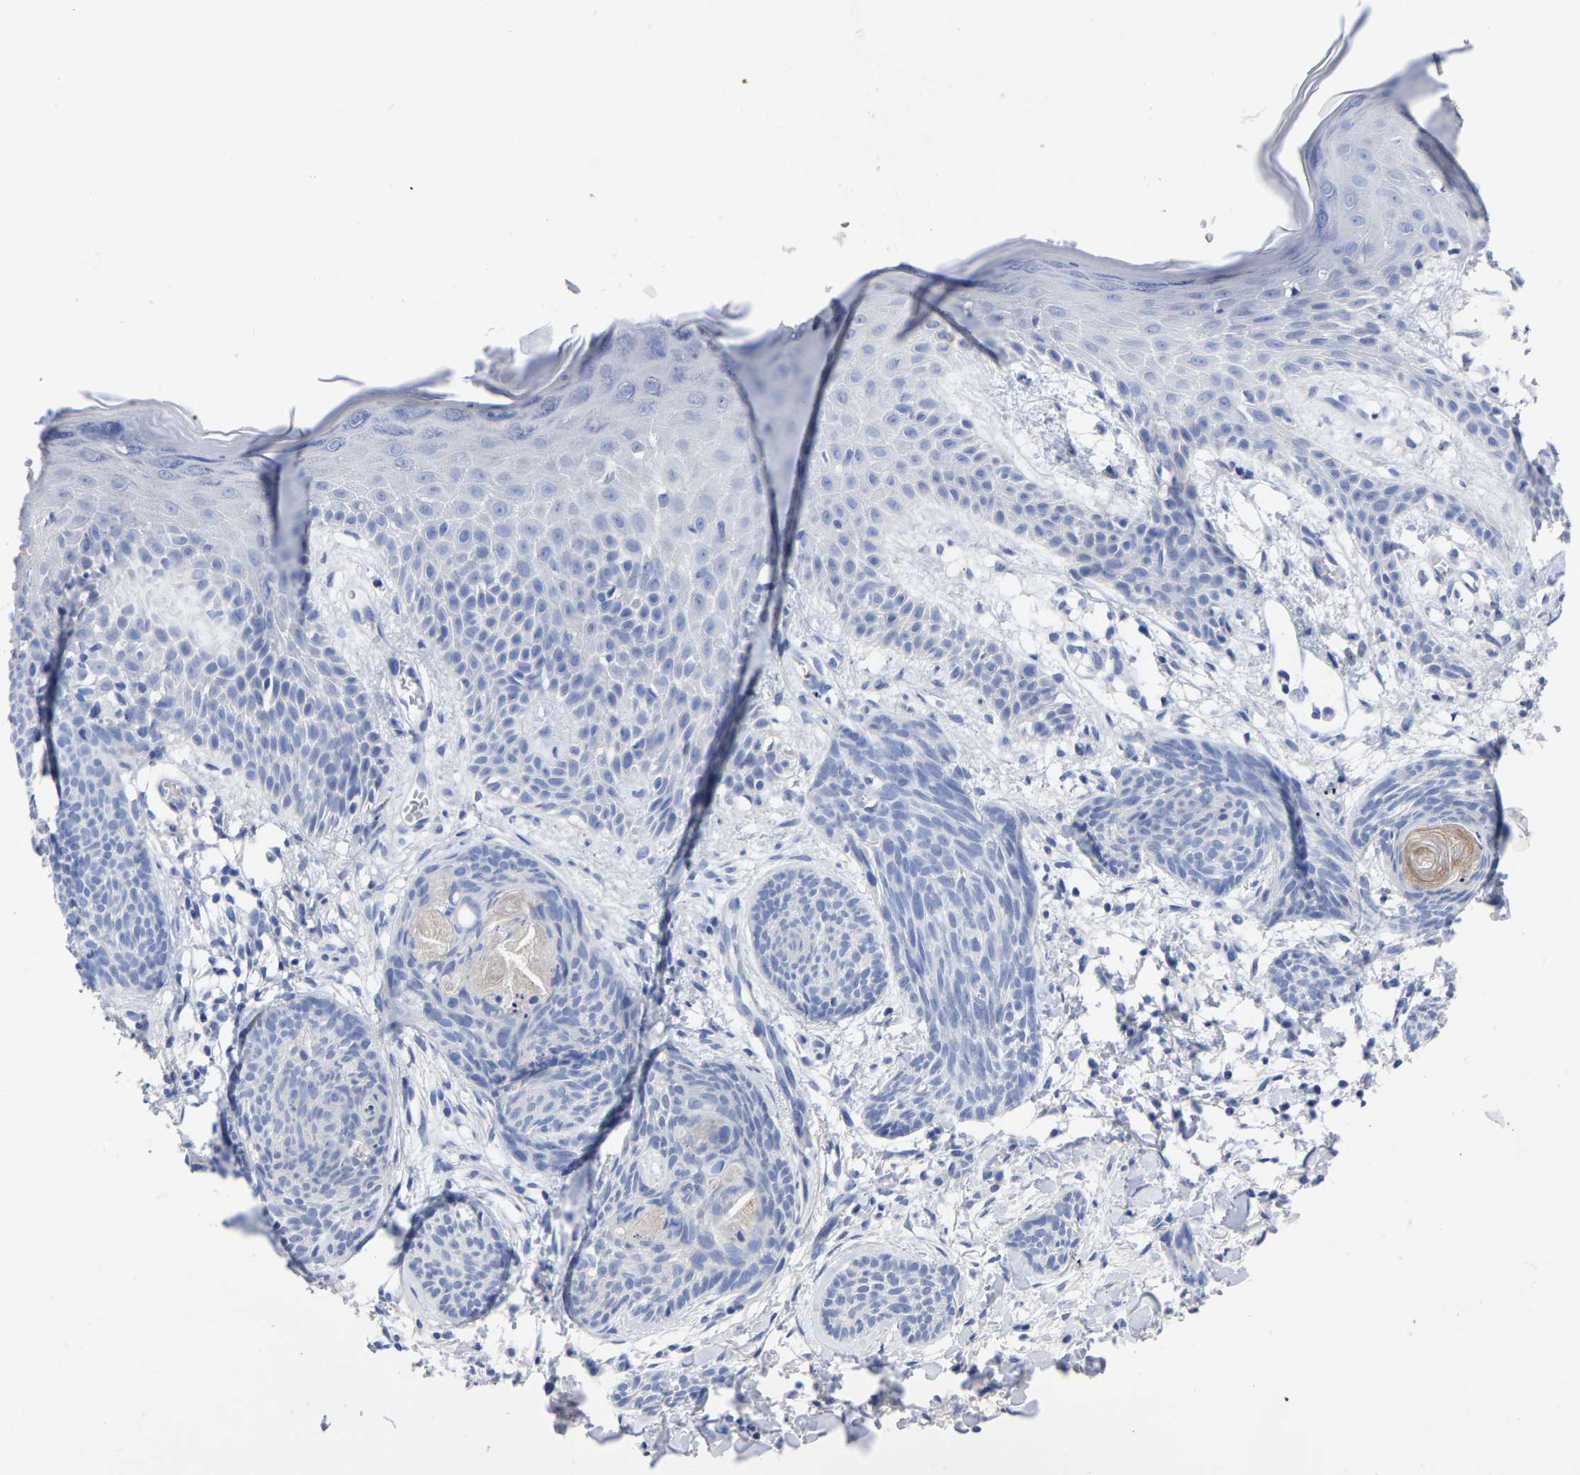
{"staining": {"intensity": "negative", "quantity": "none", "location": "none"}, "tissue": "skin cancer", "cell_type": "Tumor cells", "image_type": "cancer", "snomed": [{"axis": "morphology", "description": "Basal cell carcinoma"}, {"axis": "topography", "description": "Skin"}], "caption": "Tumor cells are negative for protein expression in human skin cancer.", "gene": "ANXA13", "patient": {"sex": "female", "age": 59}}